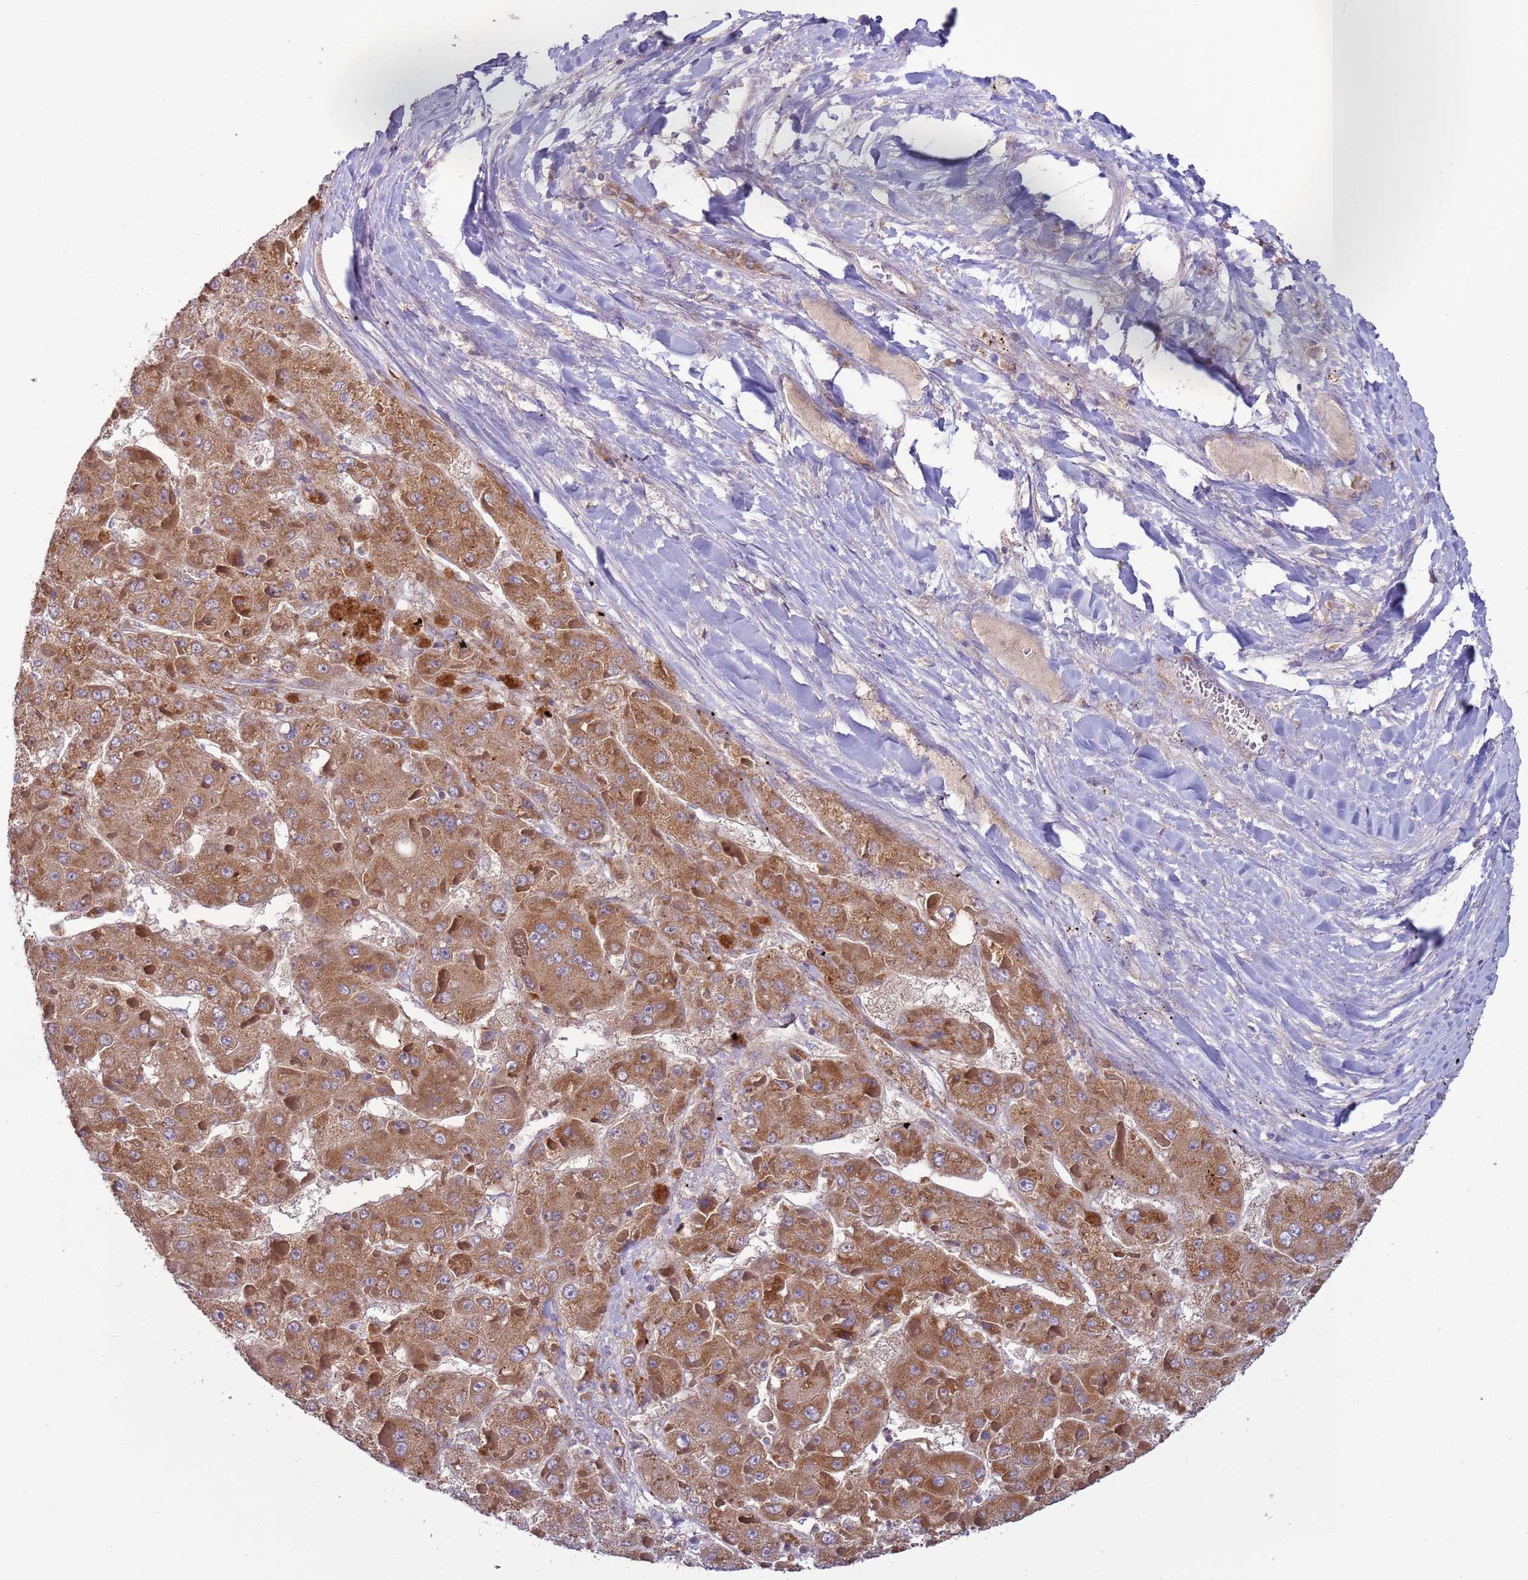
{"staining": {"intensity": "strong", "quantity": ">75%", "location": "cytoplasmic/membranous"}, "tissue": "liver cancer", "cell_type": "Tumor cells", "image_type": "cancer", "snomed": [{"axis": "morphology", "description": "Carcinoma, Hepatocellular, NOS"}, {"axis": "topography", "description": "Liver"}], "caption": "Immunohistochemistry (IHC) of human liver cancer (hepatocellular carcinoma) reveals high levels of strong cytoplasmic/membranous positivity in approximately >75% of tumor cells. The staining was performed using DAB, with brown indicating positive protein expression. Nuclei are stained blue with hematoxylin.", "gene": "UQCRQ", "patient": {"sex": "female", "age": 73}}